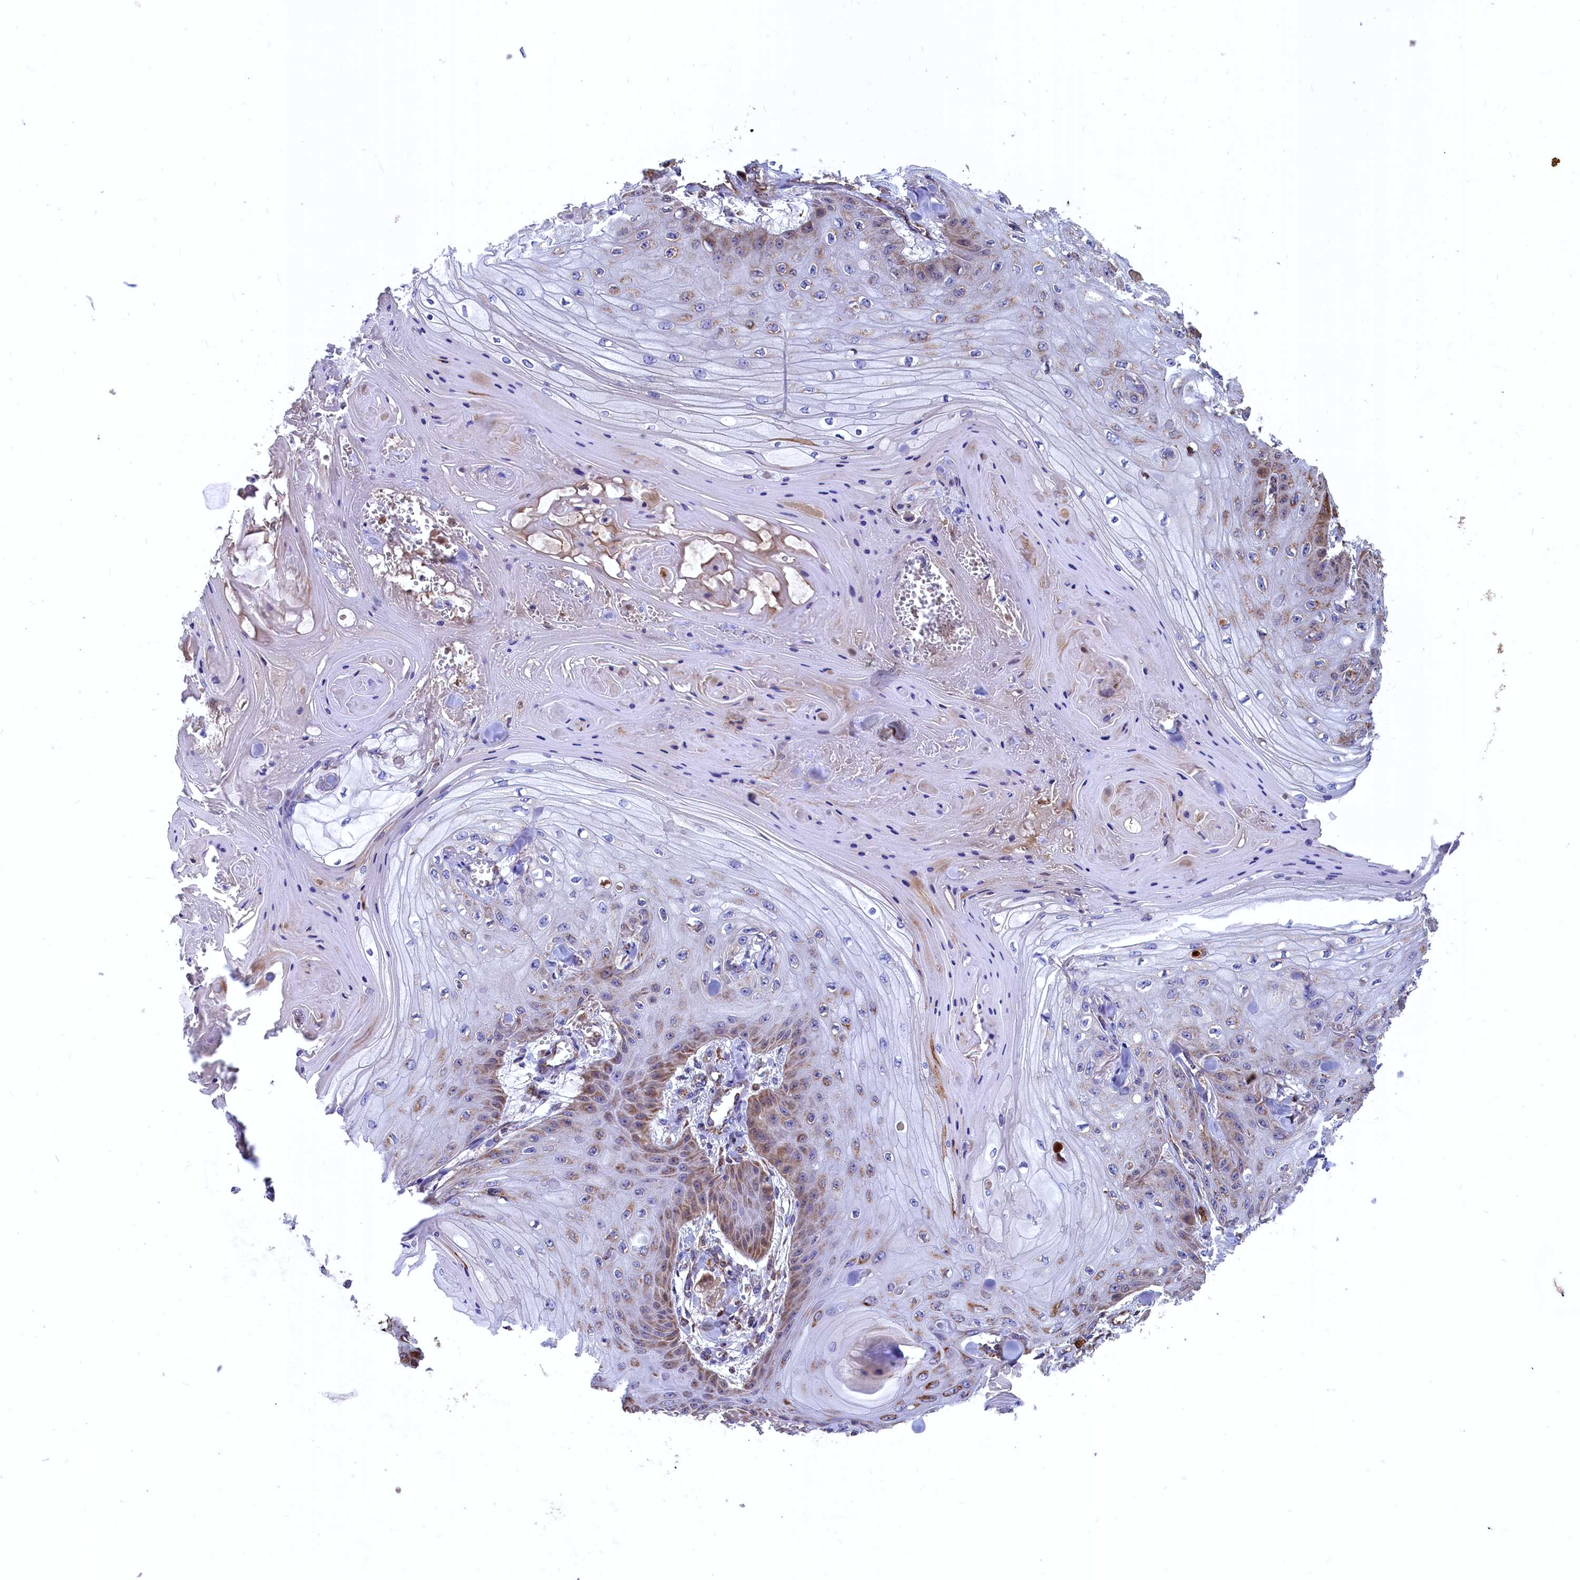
{"staining": {"intensity": "weak", "quantity": "<25%", "location": "cytoplasmic/membranous"}, "tissue": "skin cancer", "cell_type": "Tumor cells", "image_type": "cancer", "snomed": [{"axis": "morphology", "description": "Squamous cell carcinoma, NOS"}, {"axis": "topography", "description": "Skin"}], "caption": "Skin squamous cell carcinoma stained for a protein using IHC demonstrates no staining tumor cells.", "gene": "COX17", "patient": {"sex": "male", "age": 74}}